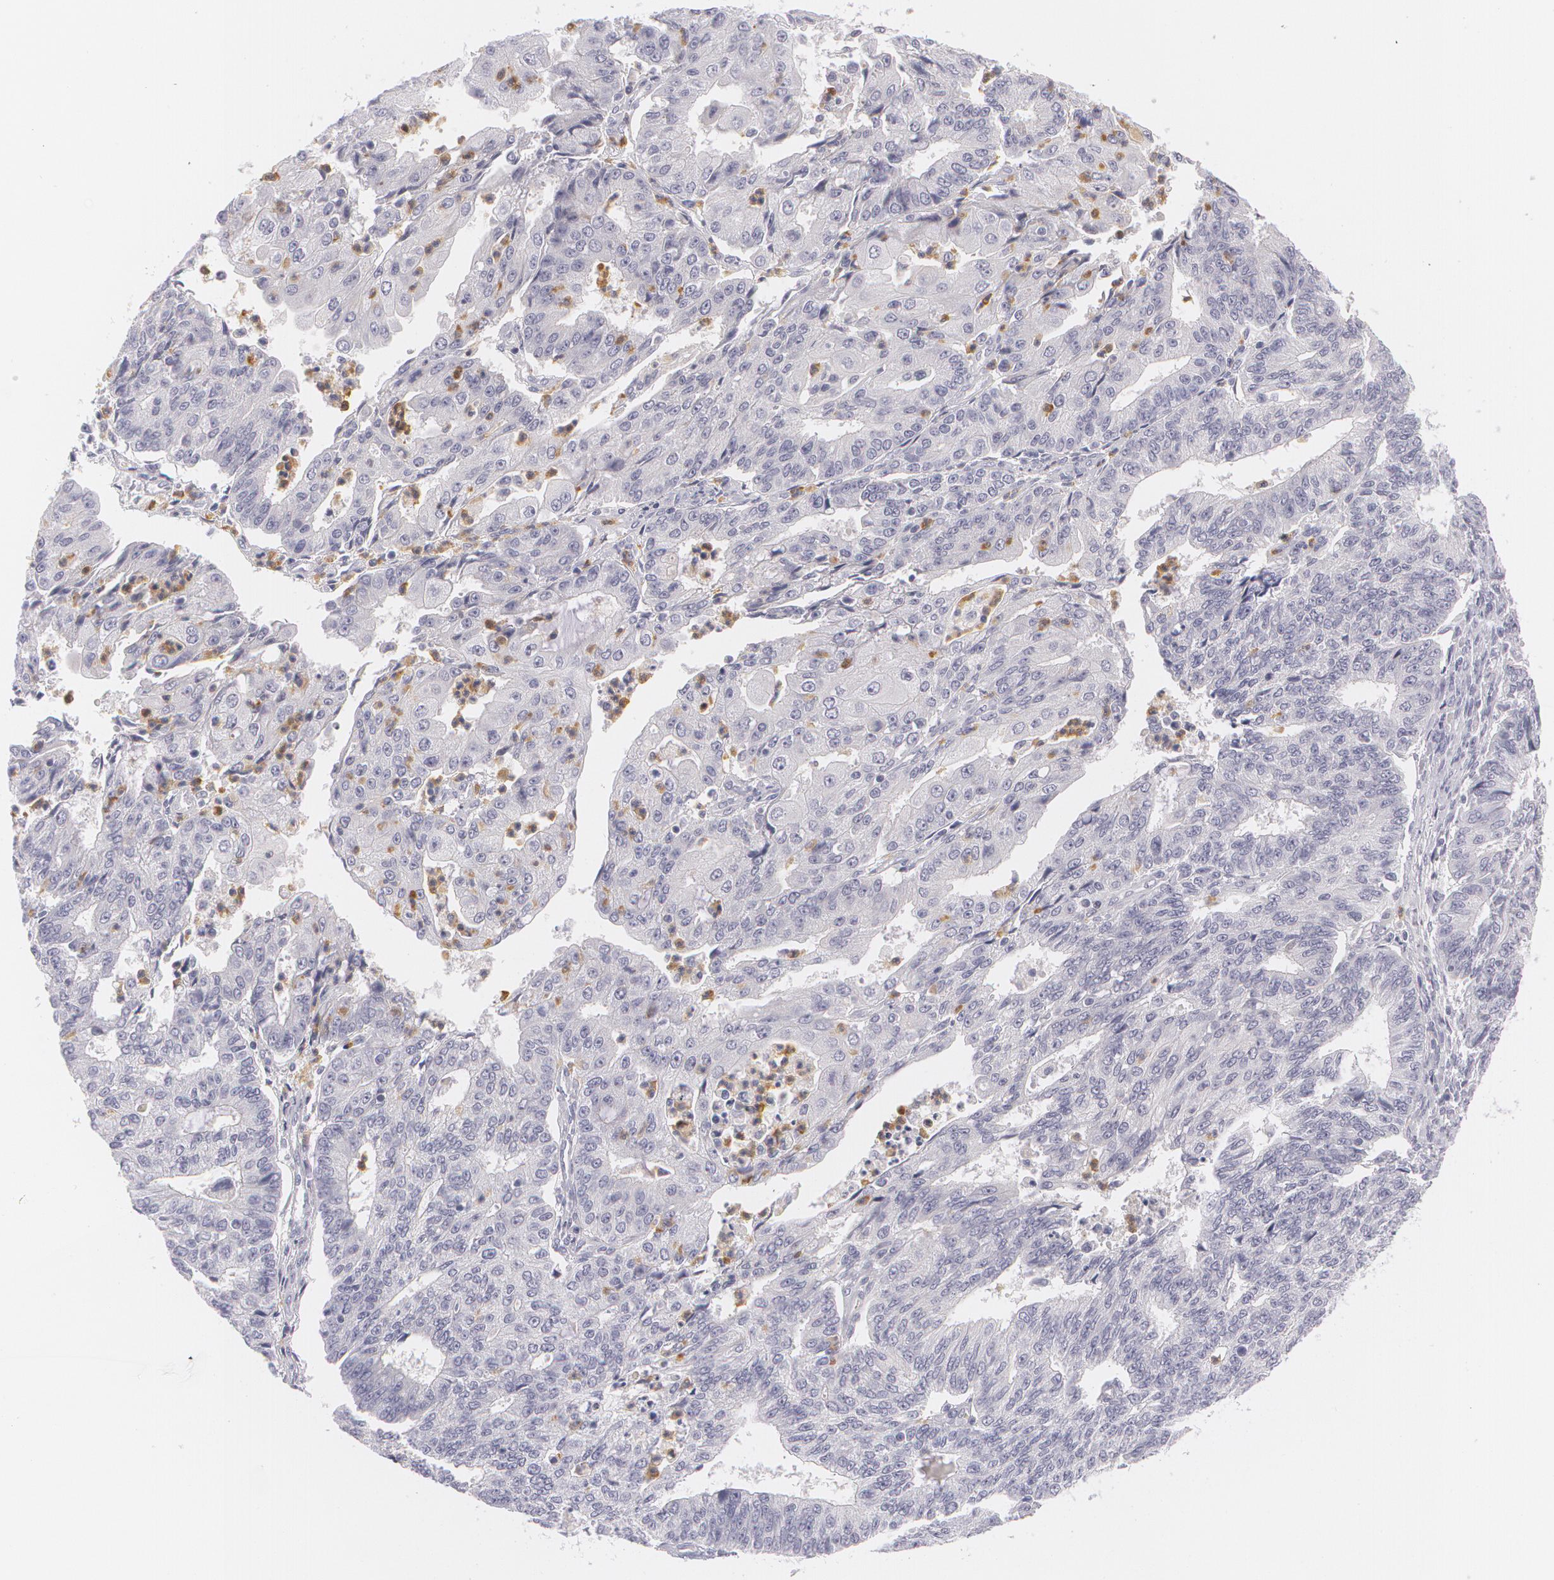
{"staining": {"intensity": "negative", "quantity": "none", "location": "none"}, "tissue": "endometrial cancer", "cell_type": "Tumor cells", "image_type": "cancer", "snomed": [{"axis": "morphology", "description": "Adenocarcinoma, NOS"}, {"axis": "topography", "description": "Endometrium"}], "caption": "Tumor cells are negative for brown protein staining in endometrial cancer (adenocarcinoma). (Brightfield microscopy of DAB immunohistochemistry (IHC) at high magnification).", "gene": "FAM181A", "patient": {"sex": "female", "age": 56}}